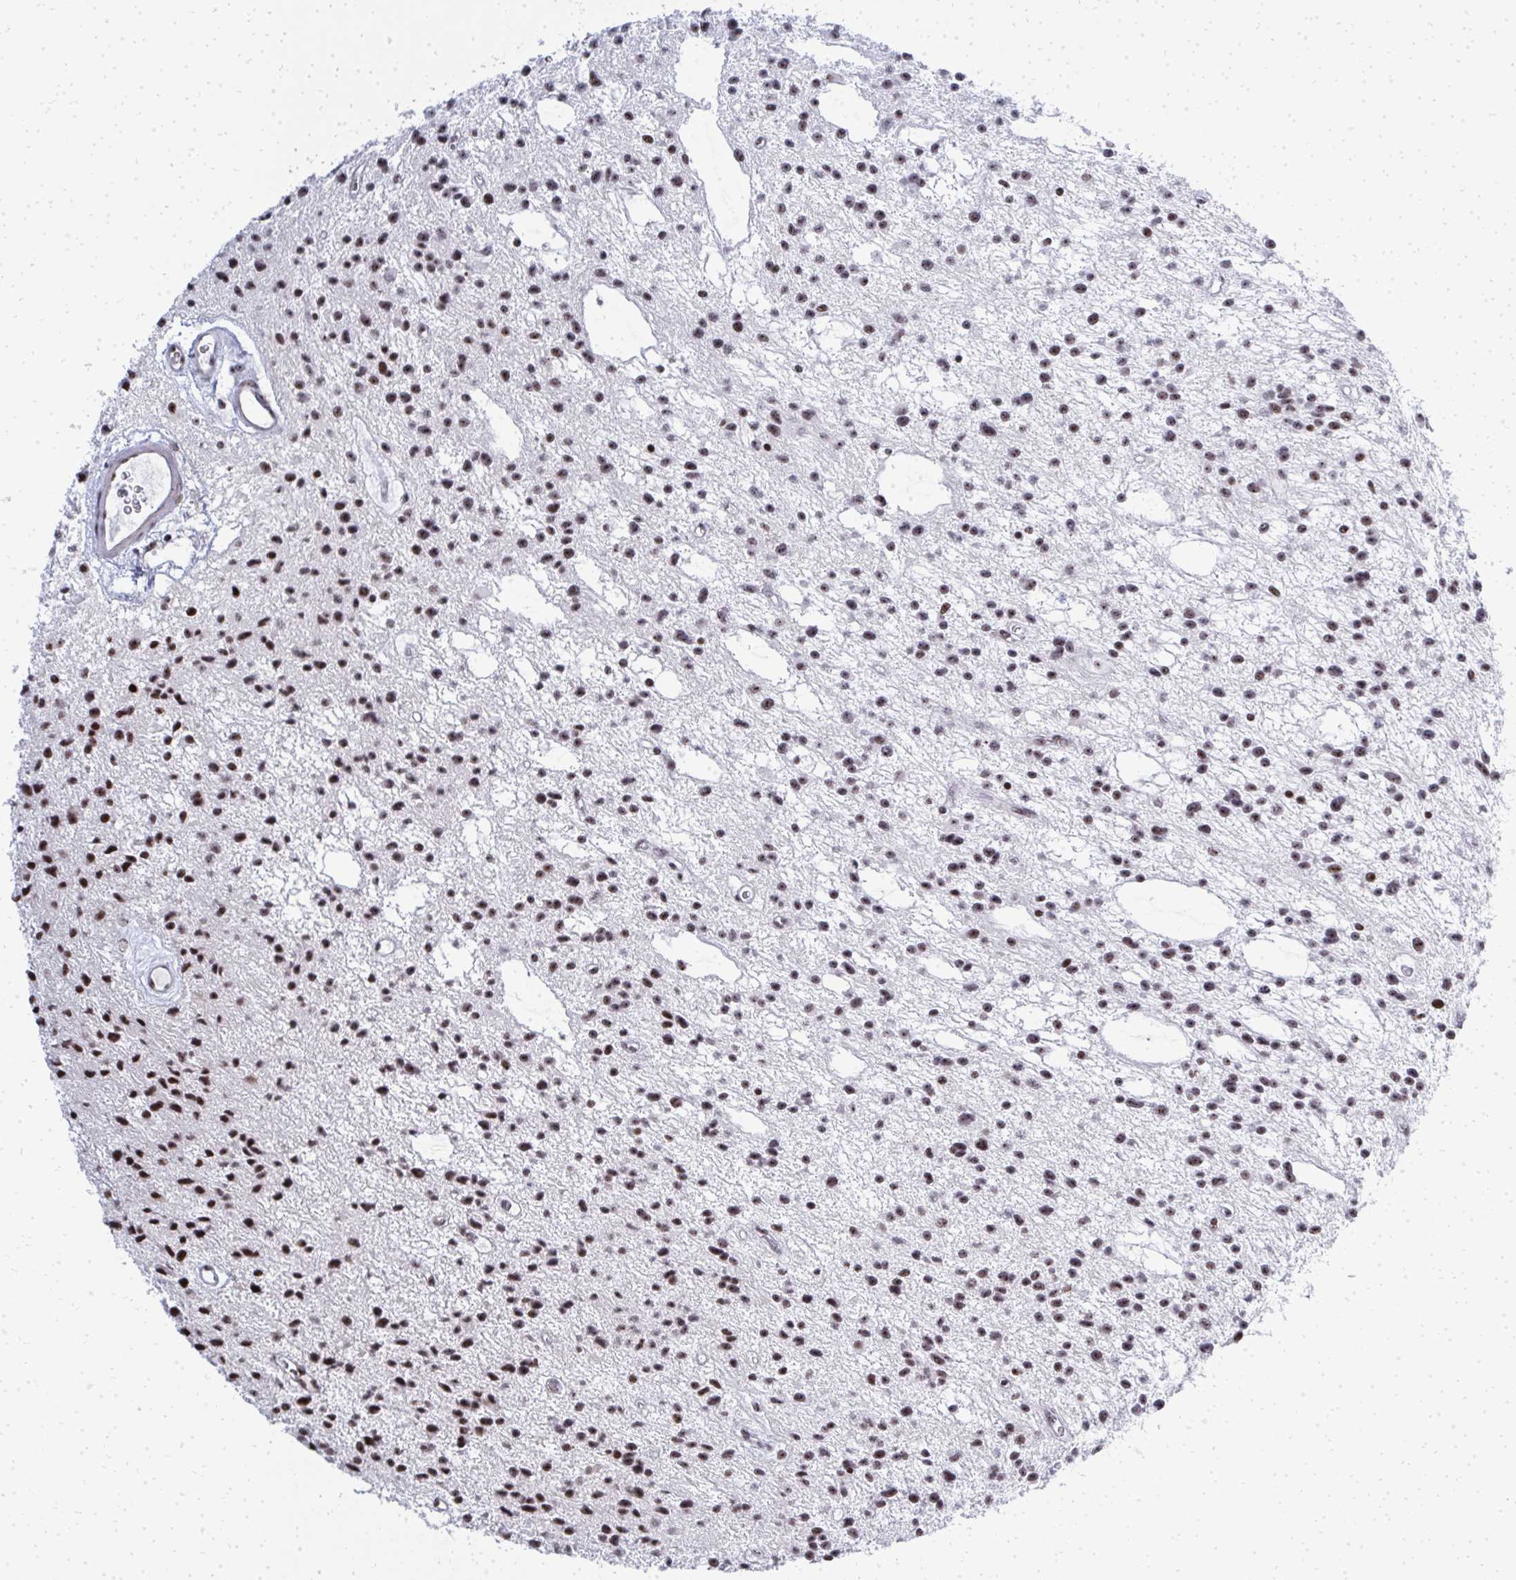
{"staining": {"intensity": "moderate", "quantity": ">75%", "location": "nuclear"}, "tissue": "glioma", "cell_type": "Tumor cells", "image_type": "cancer", "snomed": [{"axis": "morphology", "description": "Glioma, malignant, Low grade"}, {"axis": "topography", "description": "Brain"}], "caption": "Brown immunohistochemical staining in human glioma reveals moderate nuclear positivity in approximately >75% of tumor cells.", "gene": "SIRT7", "patient": {"sex": "male", "age": 43}}